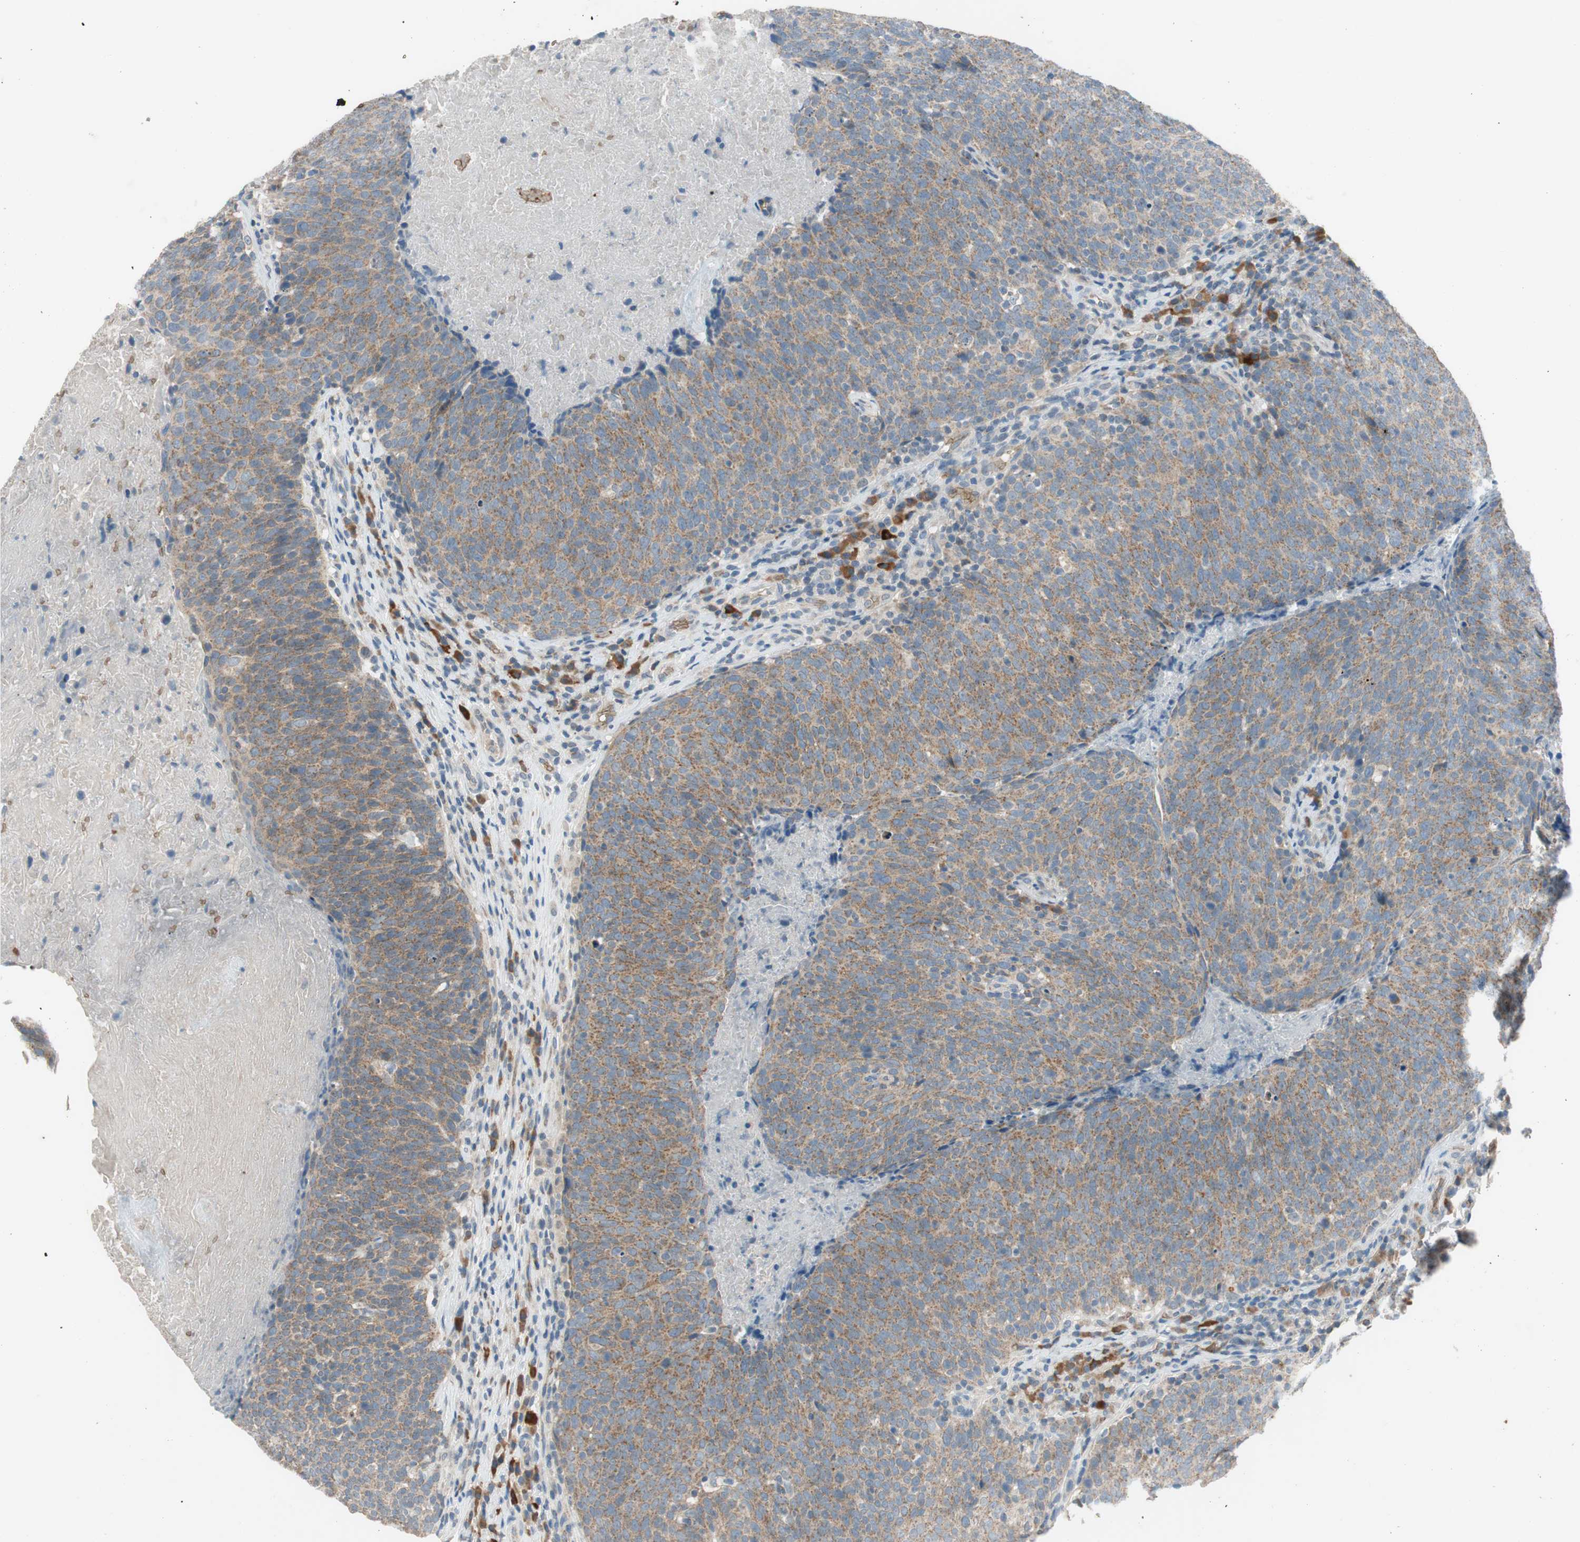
{"staining": {"intensity": "moderate", "quantity": ">75%", "location": "cytoplasmic/membranous"}, "tissue": "head and neck cancer", "cell_type": "Tumor cells", "image_type": "cancer", "snomed": [{"axis": "morphology", "description": "Squamous cell carcinoma, NOS"}, {"axis": "morphology", "description": "Squamous cell carcinoma, metastatic, NOS"}, {"axis": "topography", "description": "Lymph node"}, {"axis": "topography", "description": "Head-Neck"}], "caption": "Immunohistochemical staining of head and neck cancer (squamous cell carcinoma) shows medium levels of moderate cytoplasmic/membranous staining in about >75% of tumor cells.", "gene": "GYPC", "patient": {"sex": "male", "age": 62}}